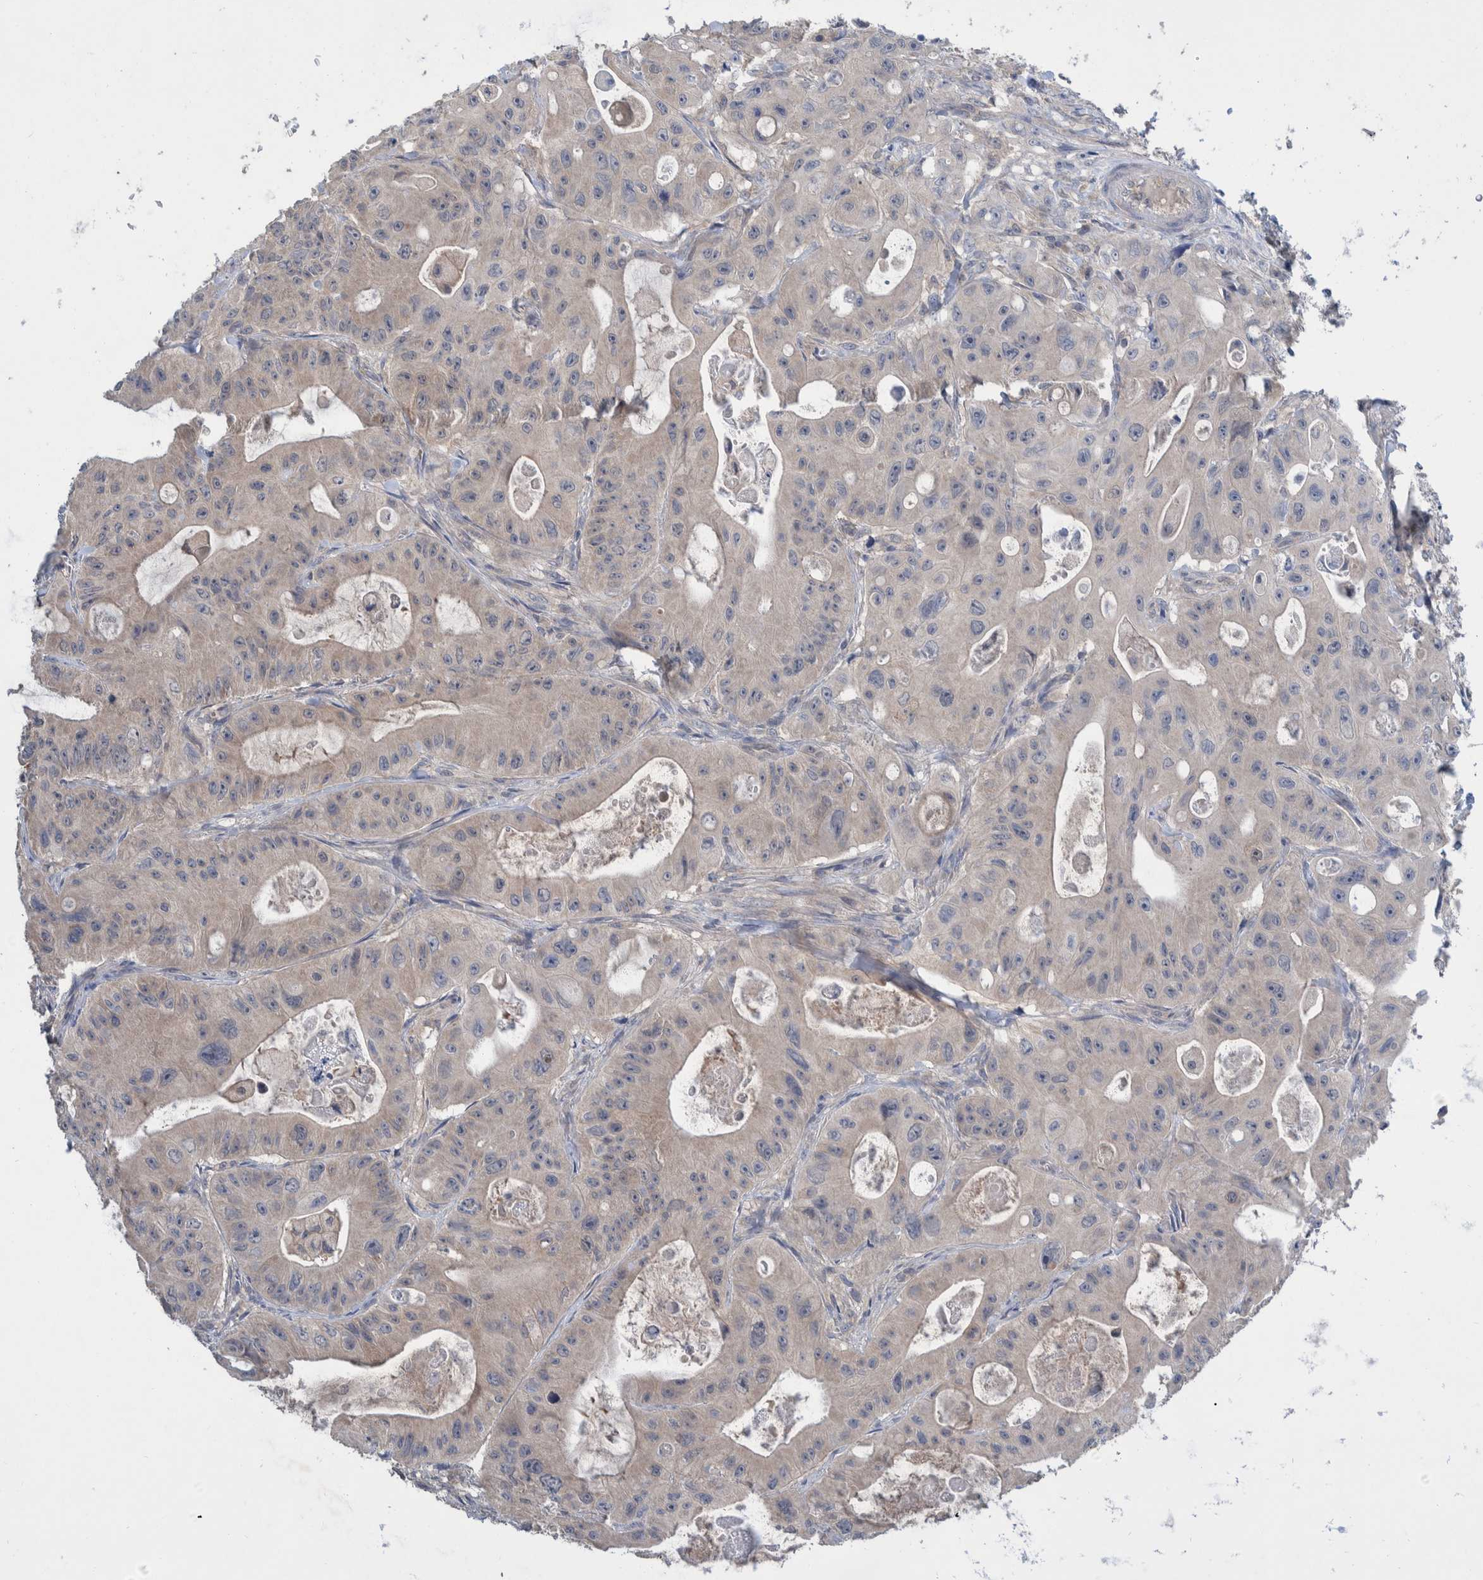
{"staining": {"intensity": "negative", "quantity": "none", "location": "none"}, "tissue": "colorectal cancer", "cell_type": "Tumor cells", "image_type": "cancer", "snomed": [{"axis": "morphology", "description": "Adenocarcinoma, NOS"}, {"axis": "topography", "description": "Colon"}], "caption": "Tumor cells are negative for protein expression in human adenocarcinoma (colorectal). The staining is performed using DAB brown chromogen with nuclei counter-stained in using hematoxylin.", "gene": "PLPBP", "patient": {"sex": "female", "age": 46}}